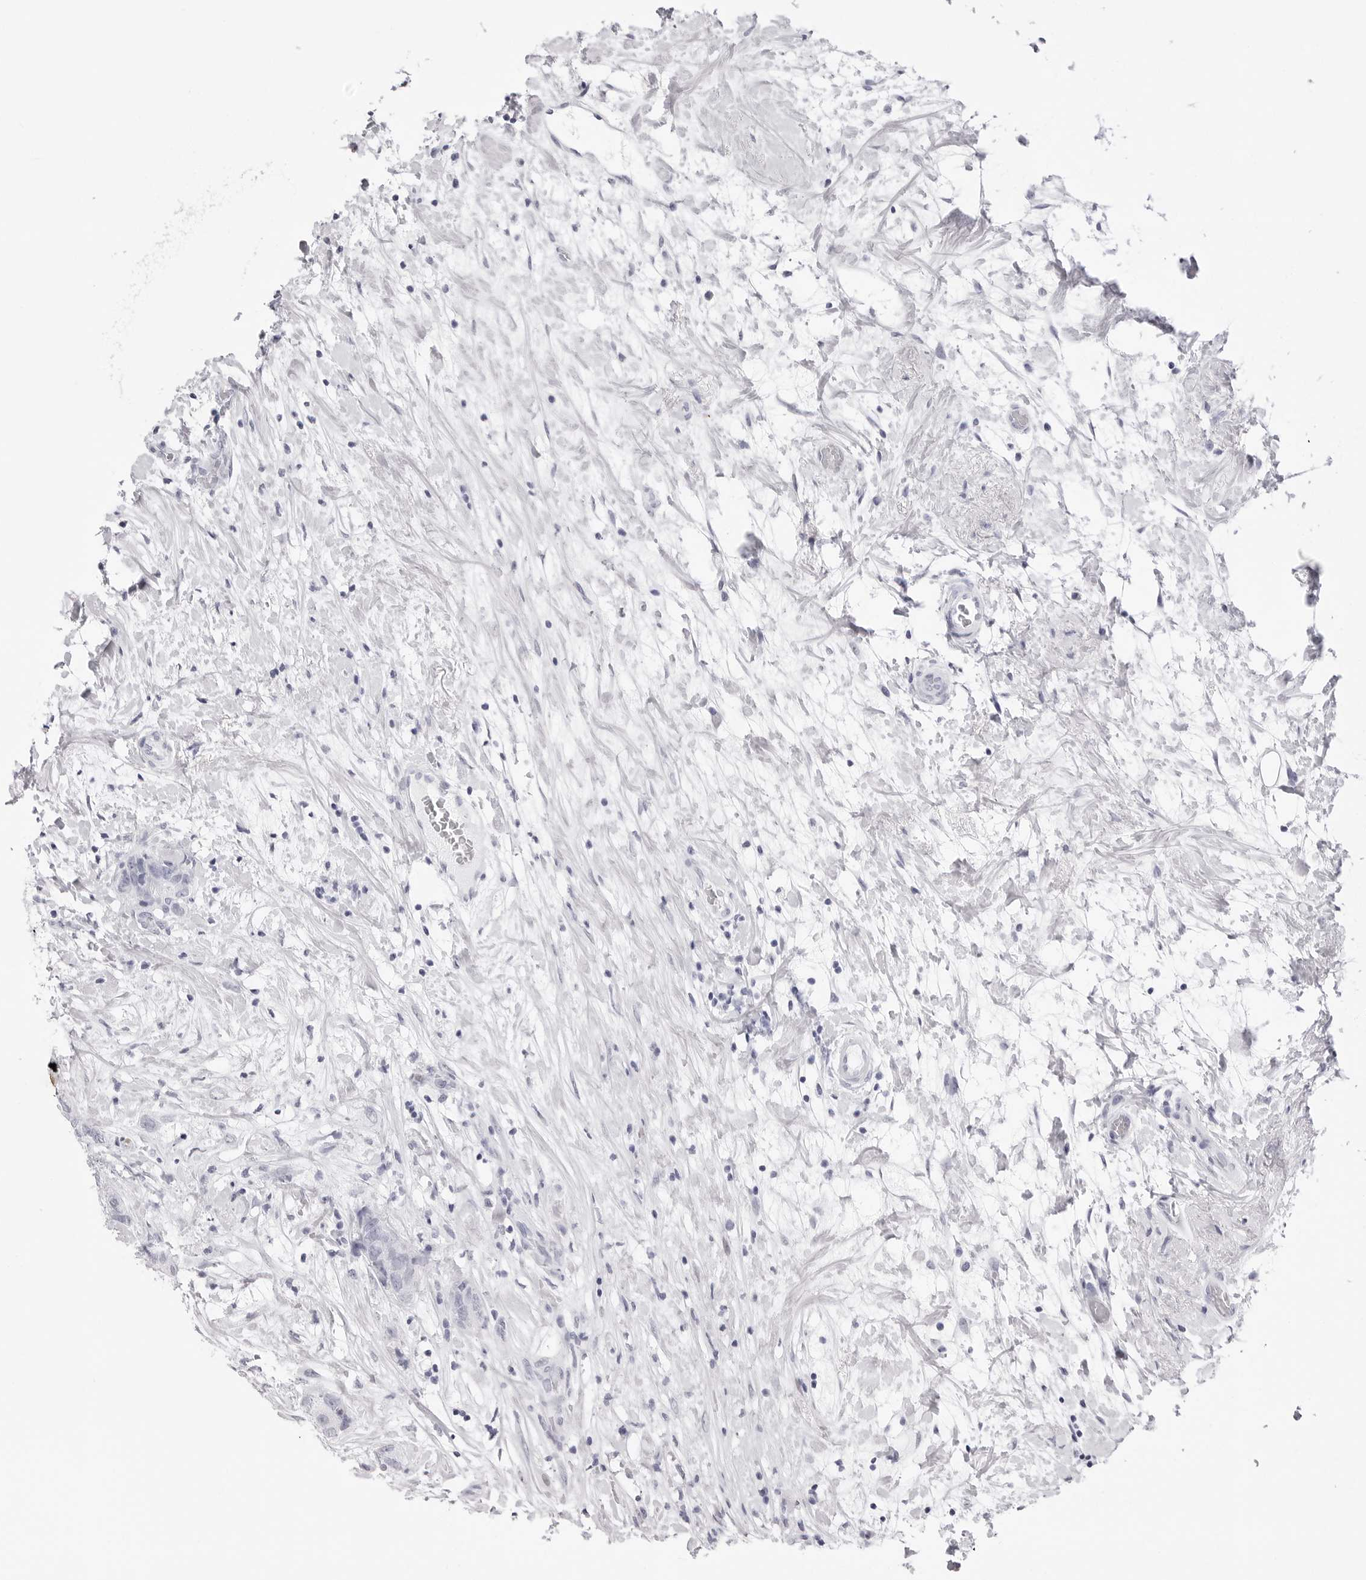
{"staining": {"intensity": "negative", "quantity": "none", "location": "none"}, "tissue": "breast cancer", "cell_type": "Tumor cells", "image_type": "cancer", "snomed": [{"axis": "morphology", "description": "Duct carcinoma"}, {"axis": "topography", "description": "Breast"}], "caption": "There is no significant positivity in tumor cells of breast invasive ductal carcinoma. Nuclei are stained in blue.", "gene": "TSSK1B", "patient": {"sex": "female", "age": 62}}